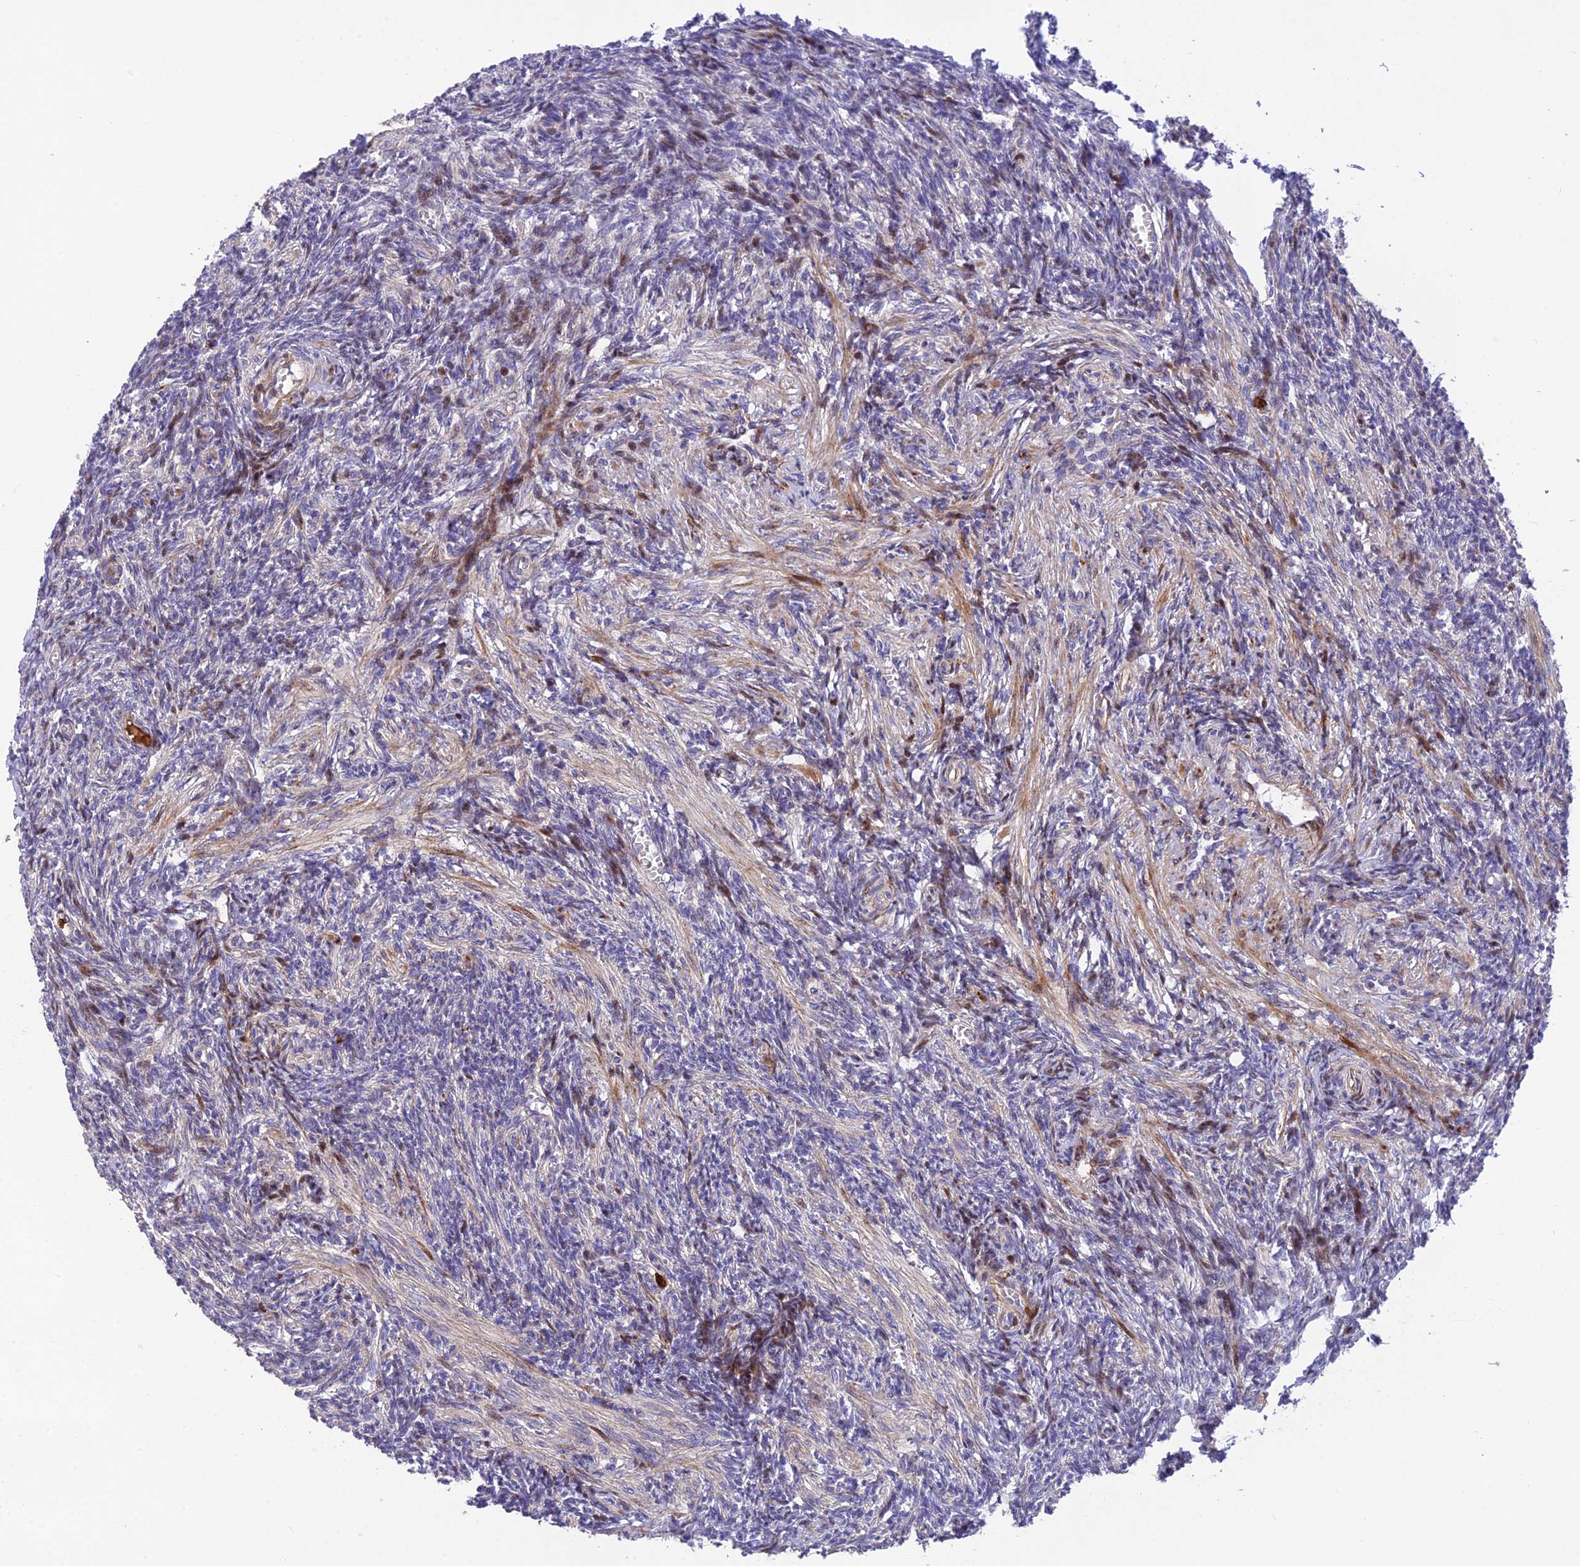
{"staining": {"intensity": "moderate", "quantity": "<25%", "location": "cytoplasmic/membranous,nuclear"}, "tissue": "ovary", "cell_type": "Ovarian stroma cells", "image_type": "normal", "snomed": [{"axis": "morphology", "description": "Normal tissue, NOS"}, {"axis": "topography", "description": "Ovary"}], "caption": "Protein analysis of normal ovary reveals moderate cytoplasmic/membranous,nuclear staining in about <25% of ovarian stroma cells. (DAB (3,3'-diaminobenzidine) IHC with brightfield microscopy, high magnification).", "gene": "CPSF4L", "patient": {"sex": "female", "age": 27}}